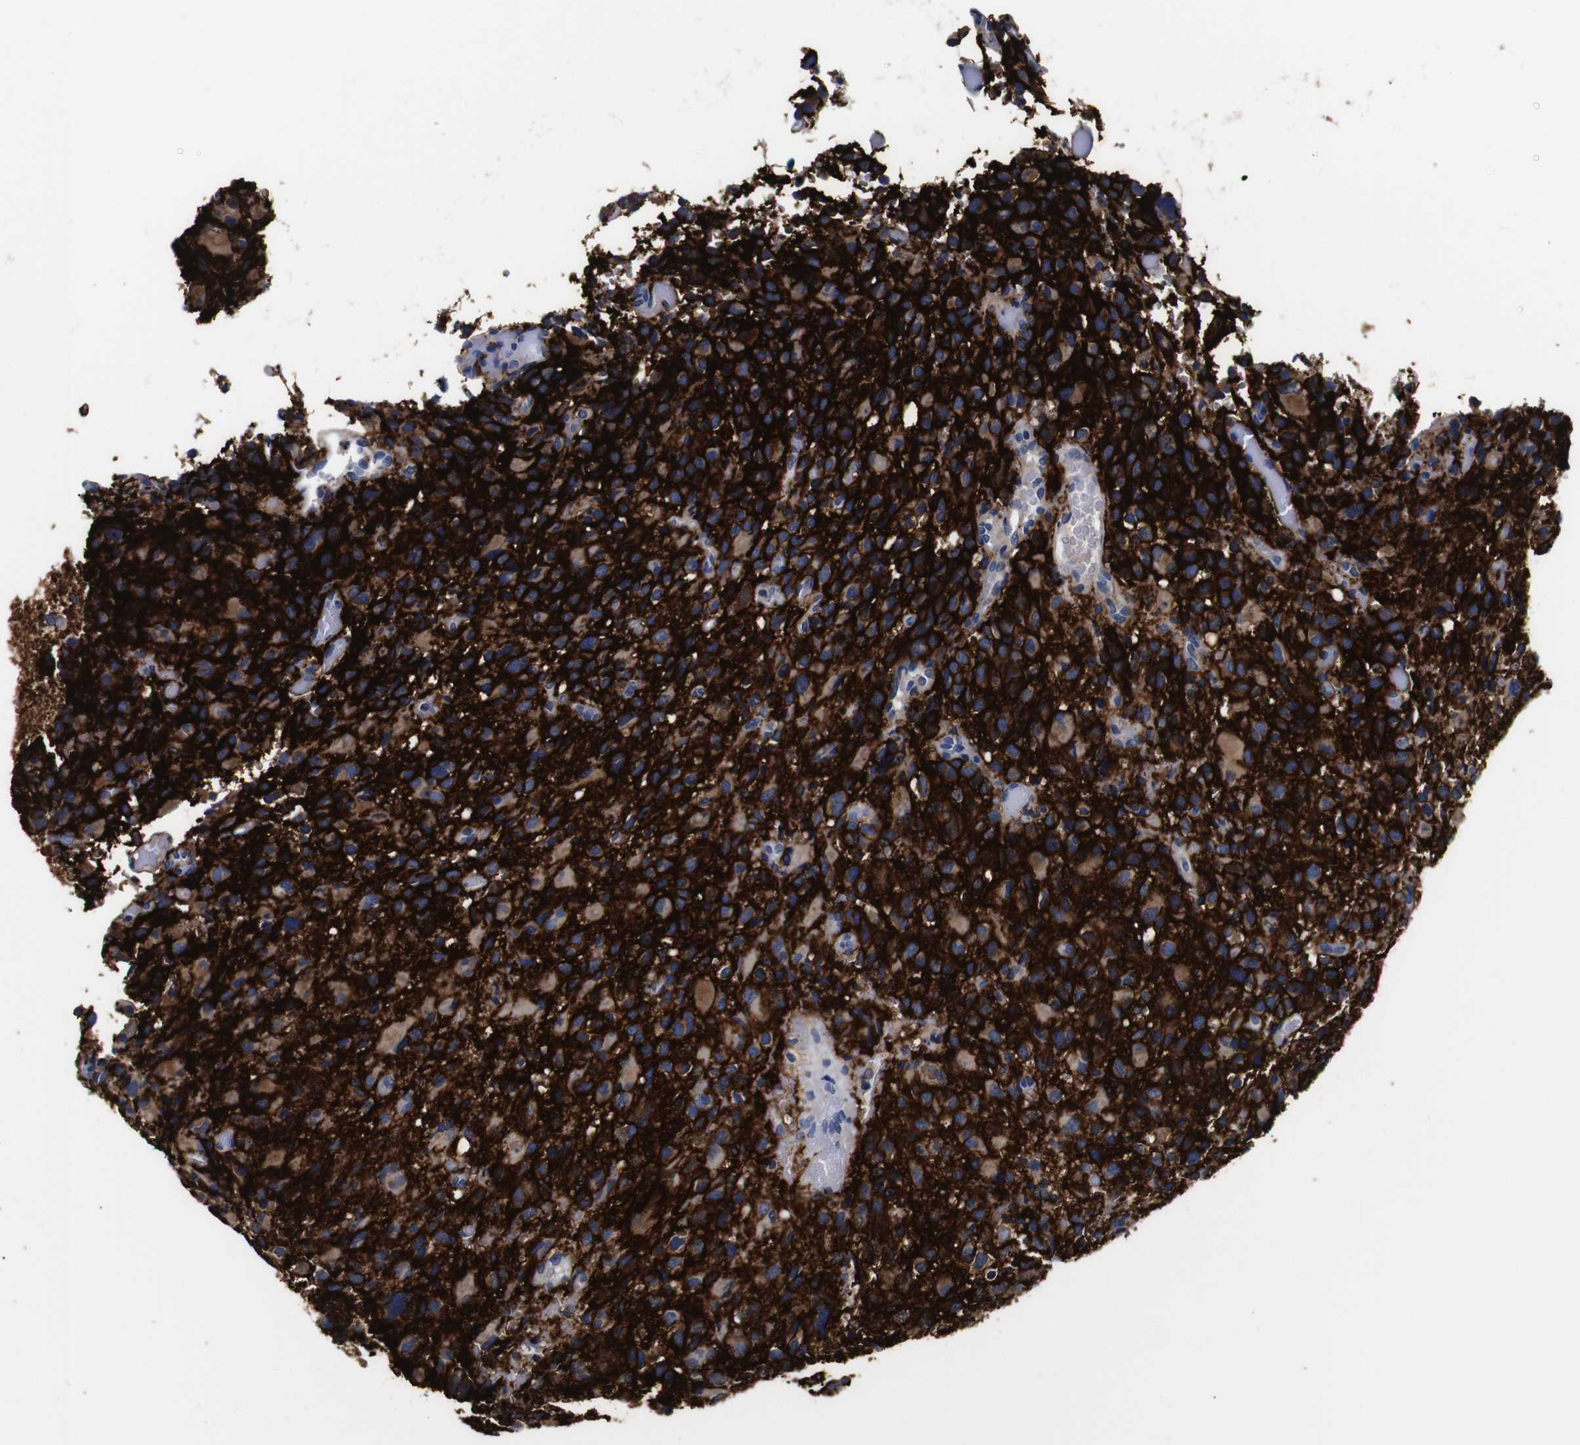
{"staining": {"intensity": "weak", "quantity": ">75%", "location": "cytoplasmic/membranous"}, "tissue": "glioma", "cell_type": "Tumor cells", "image_type": "cancer", "snomed": [{"axis": "morphology", "description": "Glioma, malignant, High grade"}, {"axis": "topography", "description": "Brain"}], "caption": "Protein expression analysis of malignant glioma (high-grade) reveals weak cytoplasmic/membranous staining in about >75% of tumor cells.", "gene": "GAP43", "patient": {"sex": "male", "age": 48}}